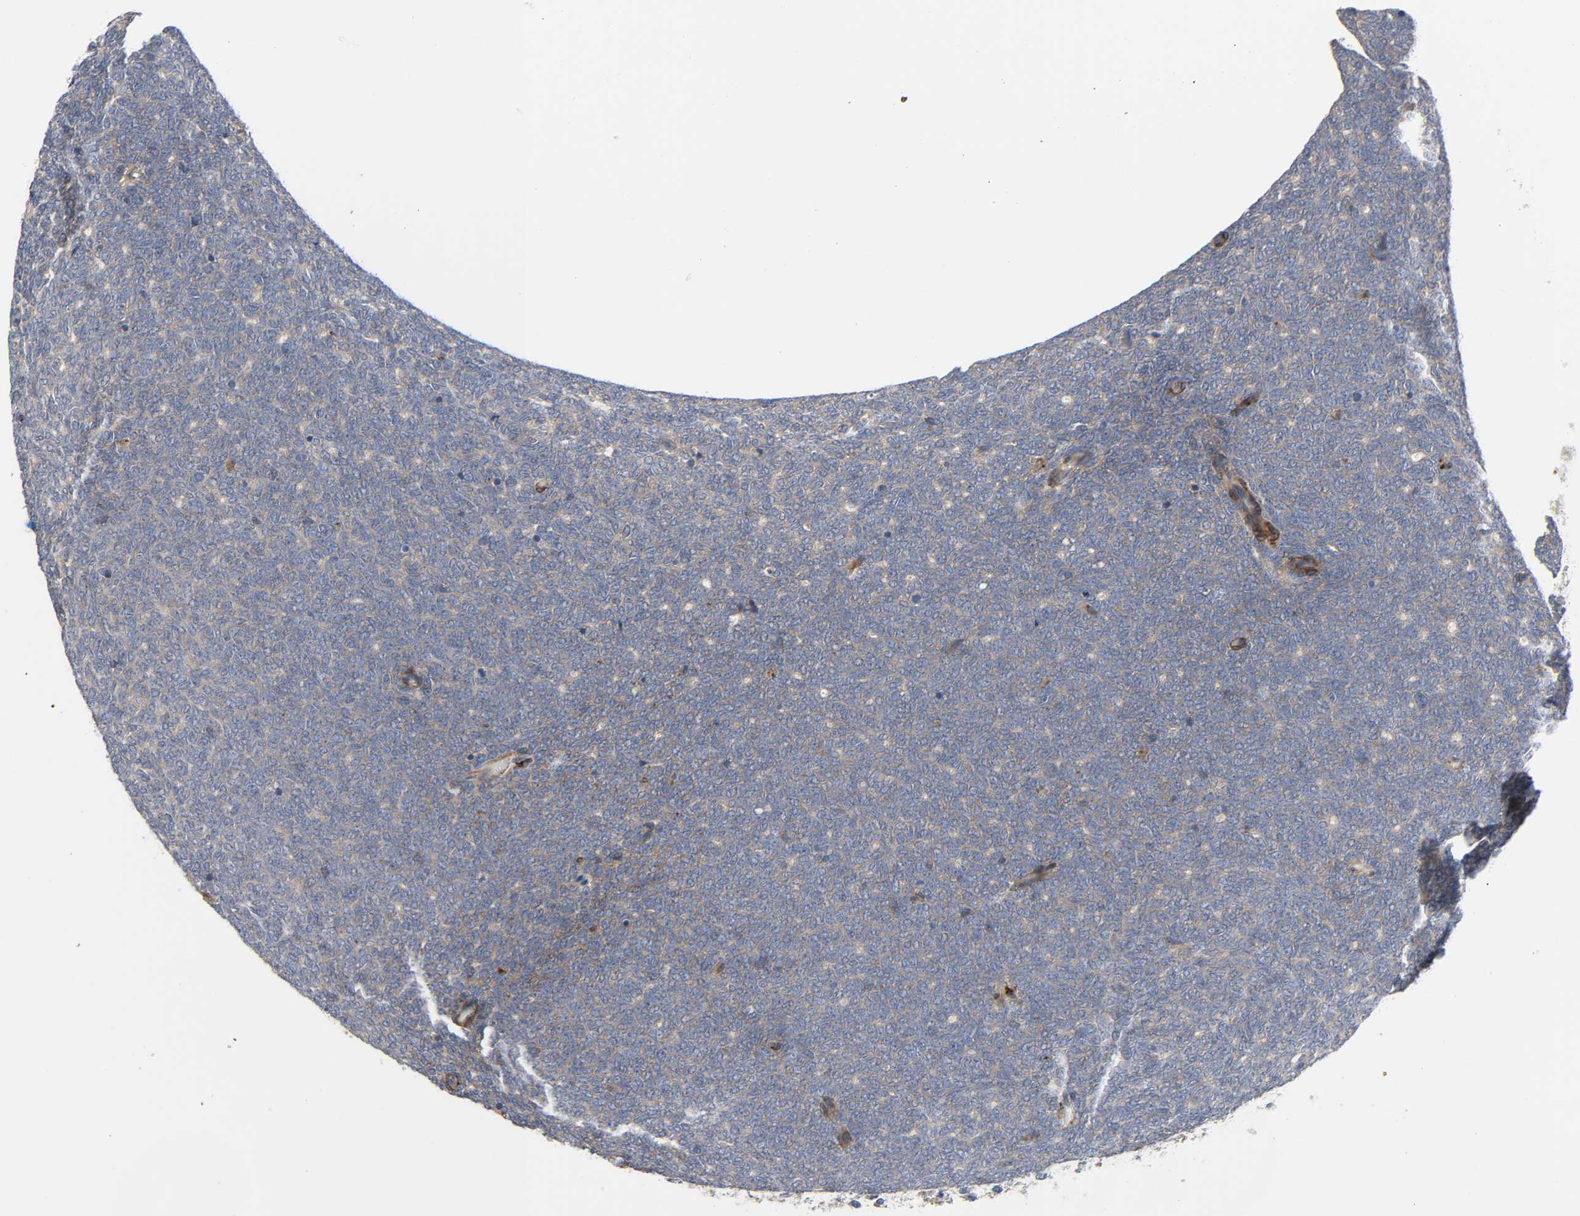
{"staining": {"intensity": "negative", "quantity": "none", "location": "none"}, "tissue": "renal cancer", "cell_type": "Tumor cells", "image_type": "cancer", "snomed": [{"axis": "morphology", "description": "Neoplasm, malignant, NOS"}, {"axis": "topography", "description": "Kidney"}], "caption": "A micrograph of renal malignant neoplasm stained for a protein reveals no brown staining in tumor cells.", "gene": "ARHGAP1", "patient": {"sex": "male", "age": 28}}